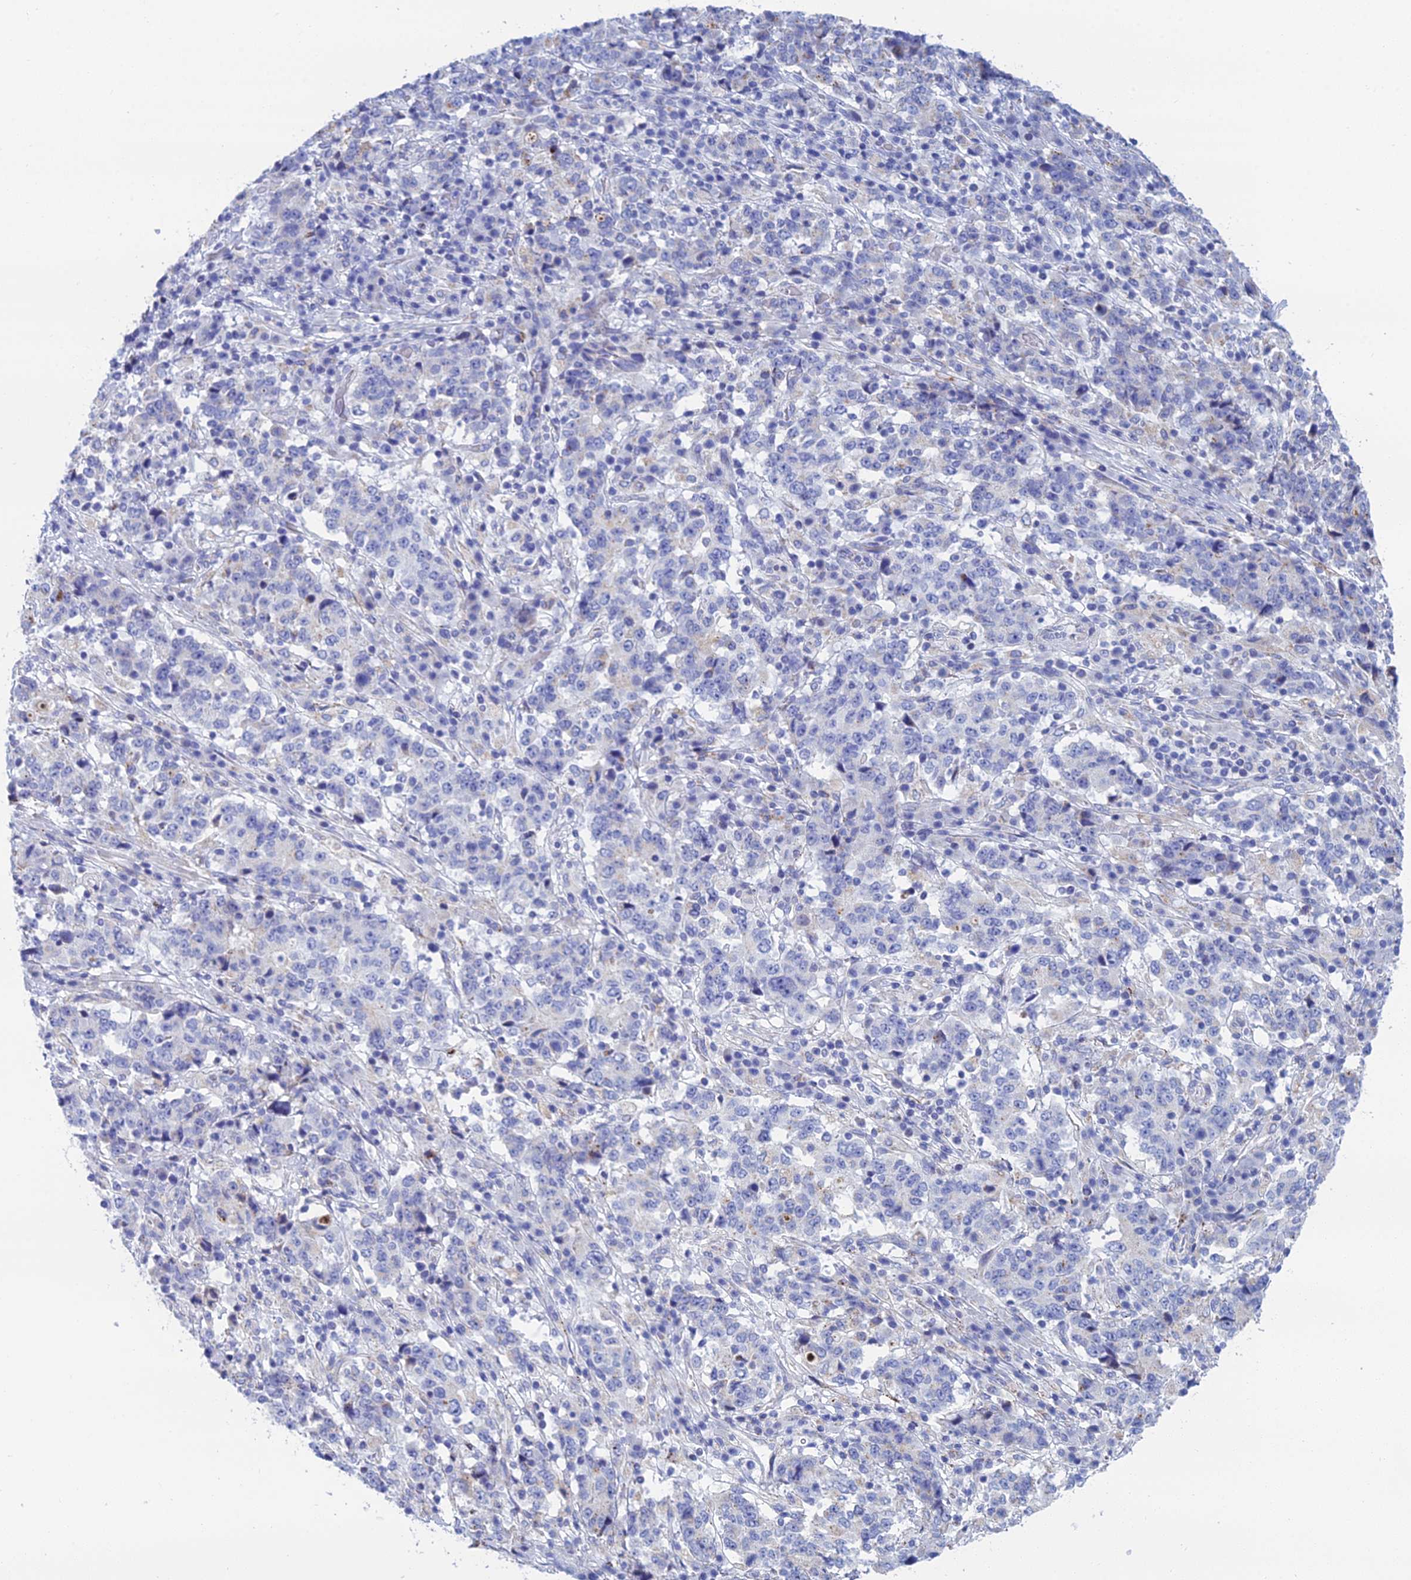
{"staining": {"intensity": "negative", "quantity": "none", "location": "none"}, "tissue": "stomach cancer", "cell_type": "Tumor cells", "image_type": "cancer", "snomed": [{"axis": "morphology", "description": "Adenocarcinoma, NOS"}, {"axis": "topography", "description": "Stomach"}], "caption": "Human adenocarcinoma (stomach) stained for a protein using immunohistochemistry (IHC) demonstrates no positivity in tumor cells.", "gene": "CFAP210", "patient": {"sex": "male", "age": 59}}